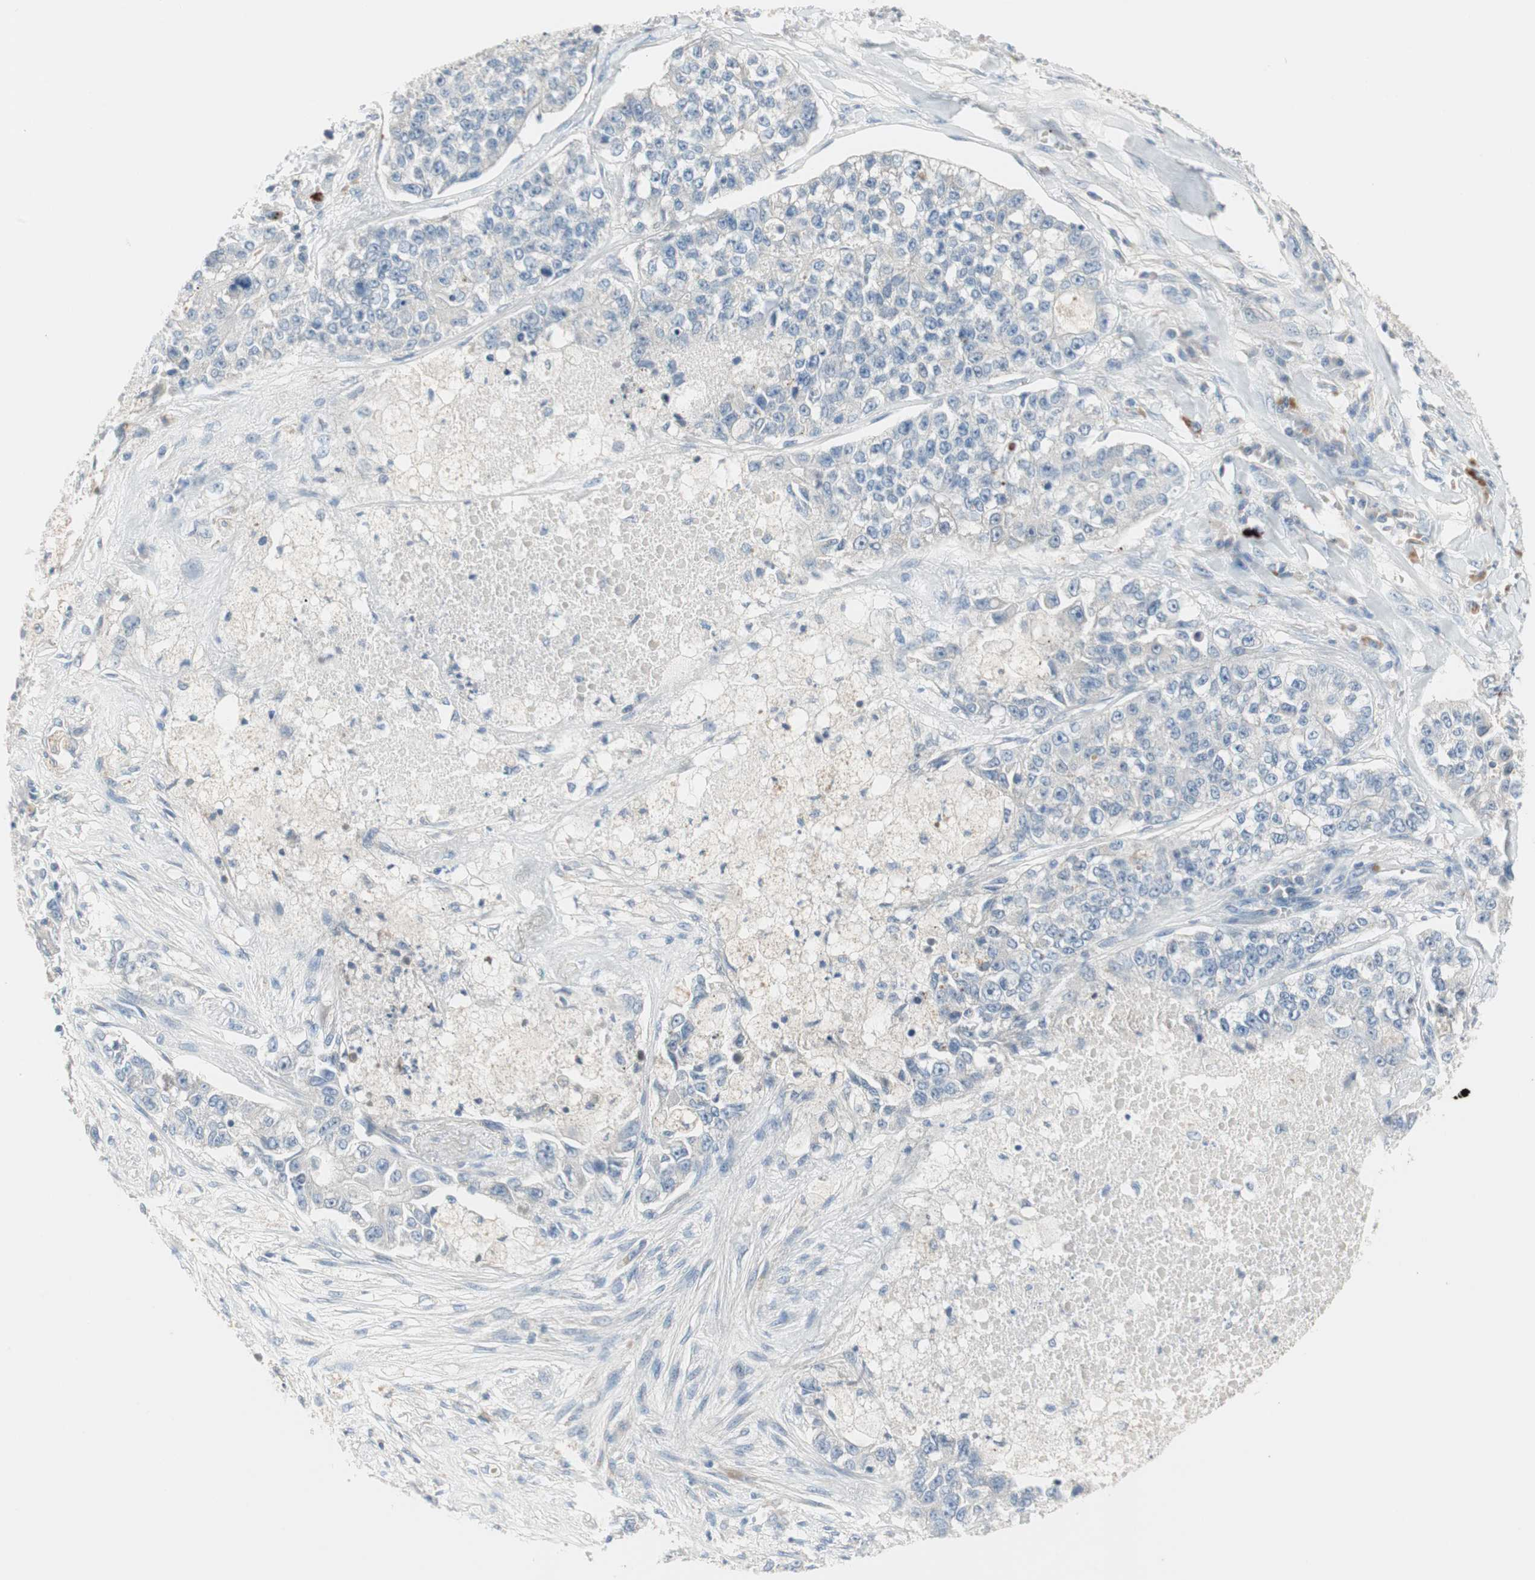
{"staining": {"intensity": "negative", "quantity": "none", "location": "none"}, "tissue": "lung cancer", "cell_type": "Tumor cells", "image_type": "cancer", "snomed": [{"axis": "morphology", "description": "Adenocarcinoma, NOS"}, {"axis": "topography", "description": "Lung"}], "caption": "Immunohistochemical staining of human lung adenocarcinoma reveals no significant expression in tumor cells.", "gene": "PDZK1", "patient": {"sex": "male", "age": 49}}